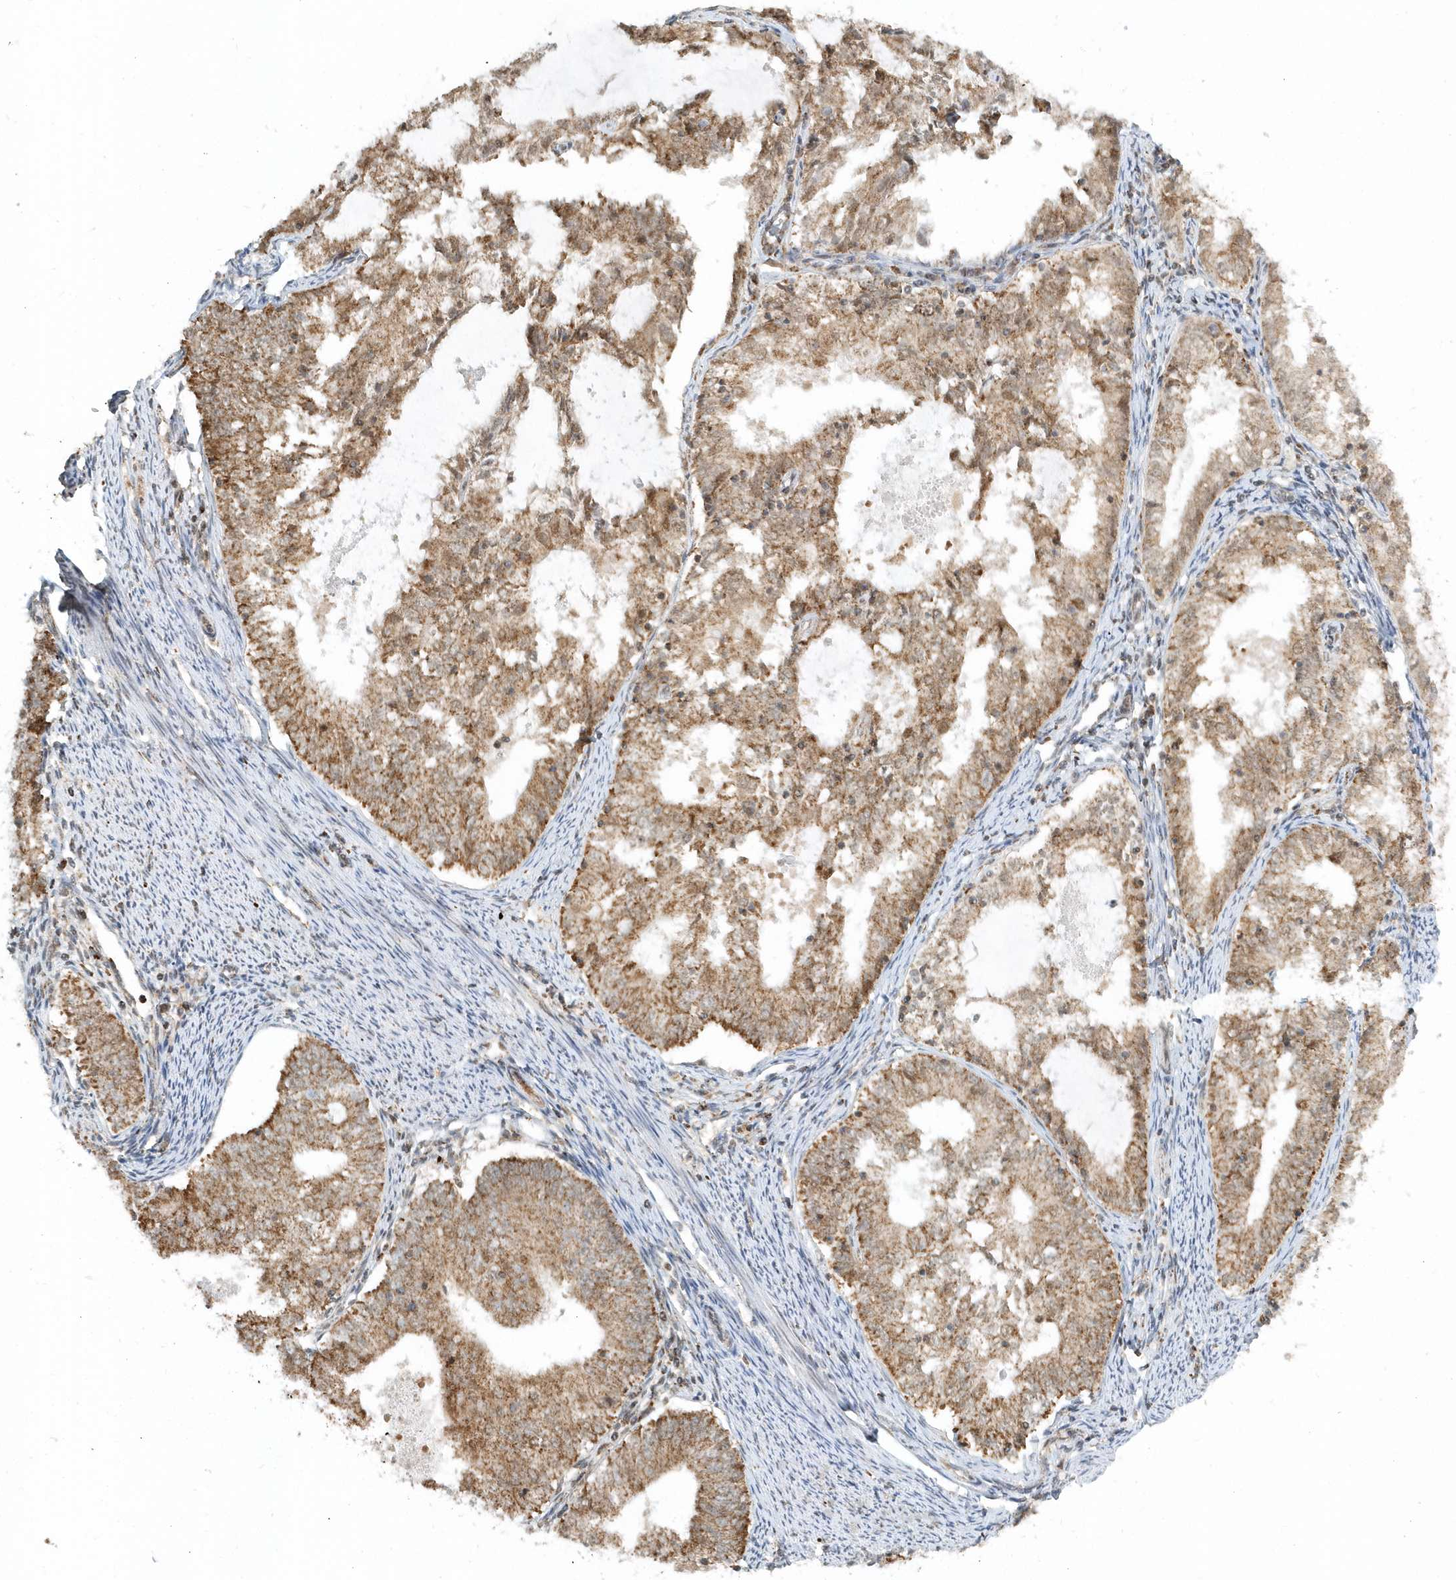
{"staining": {"intensity": "moderate", "quantity": "25%-75%", "location": "cytoplasmic/membranous"}, "tissue": "endometrial cancer", "cell_type": "Tumor cells", "image_type": "cancer", "snomed": [{"axis": "morphology", "description": "Adenocarcinoma, NOS"}, {"axis": "topography", "description": "Endometrium"}], "caption": "Moderate cytoplasmic/membranous staining for a protein is seen in about 25%-75% of tumor cells of endometrial adenocarcinoma using immunohistochemistry (IHC).", "gene": "PSMD6", "patient": {"sex": "female", "age": 57}}